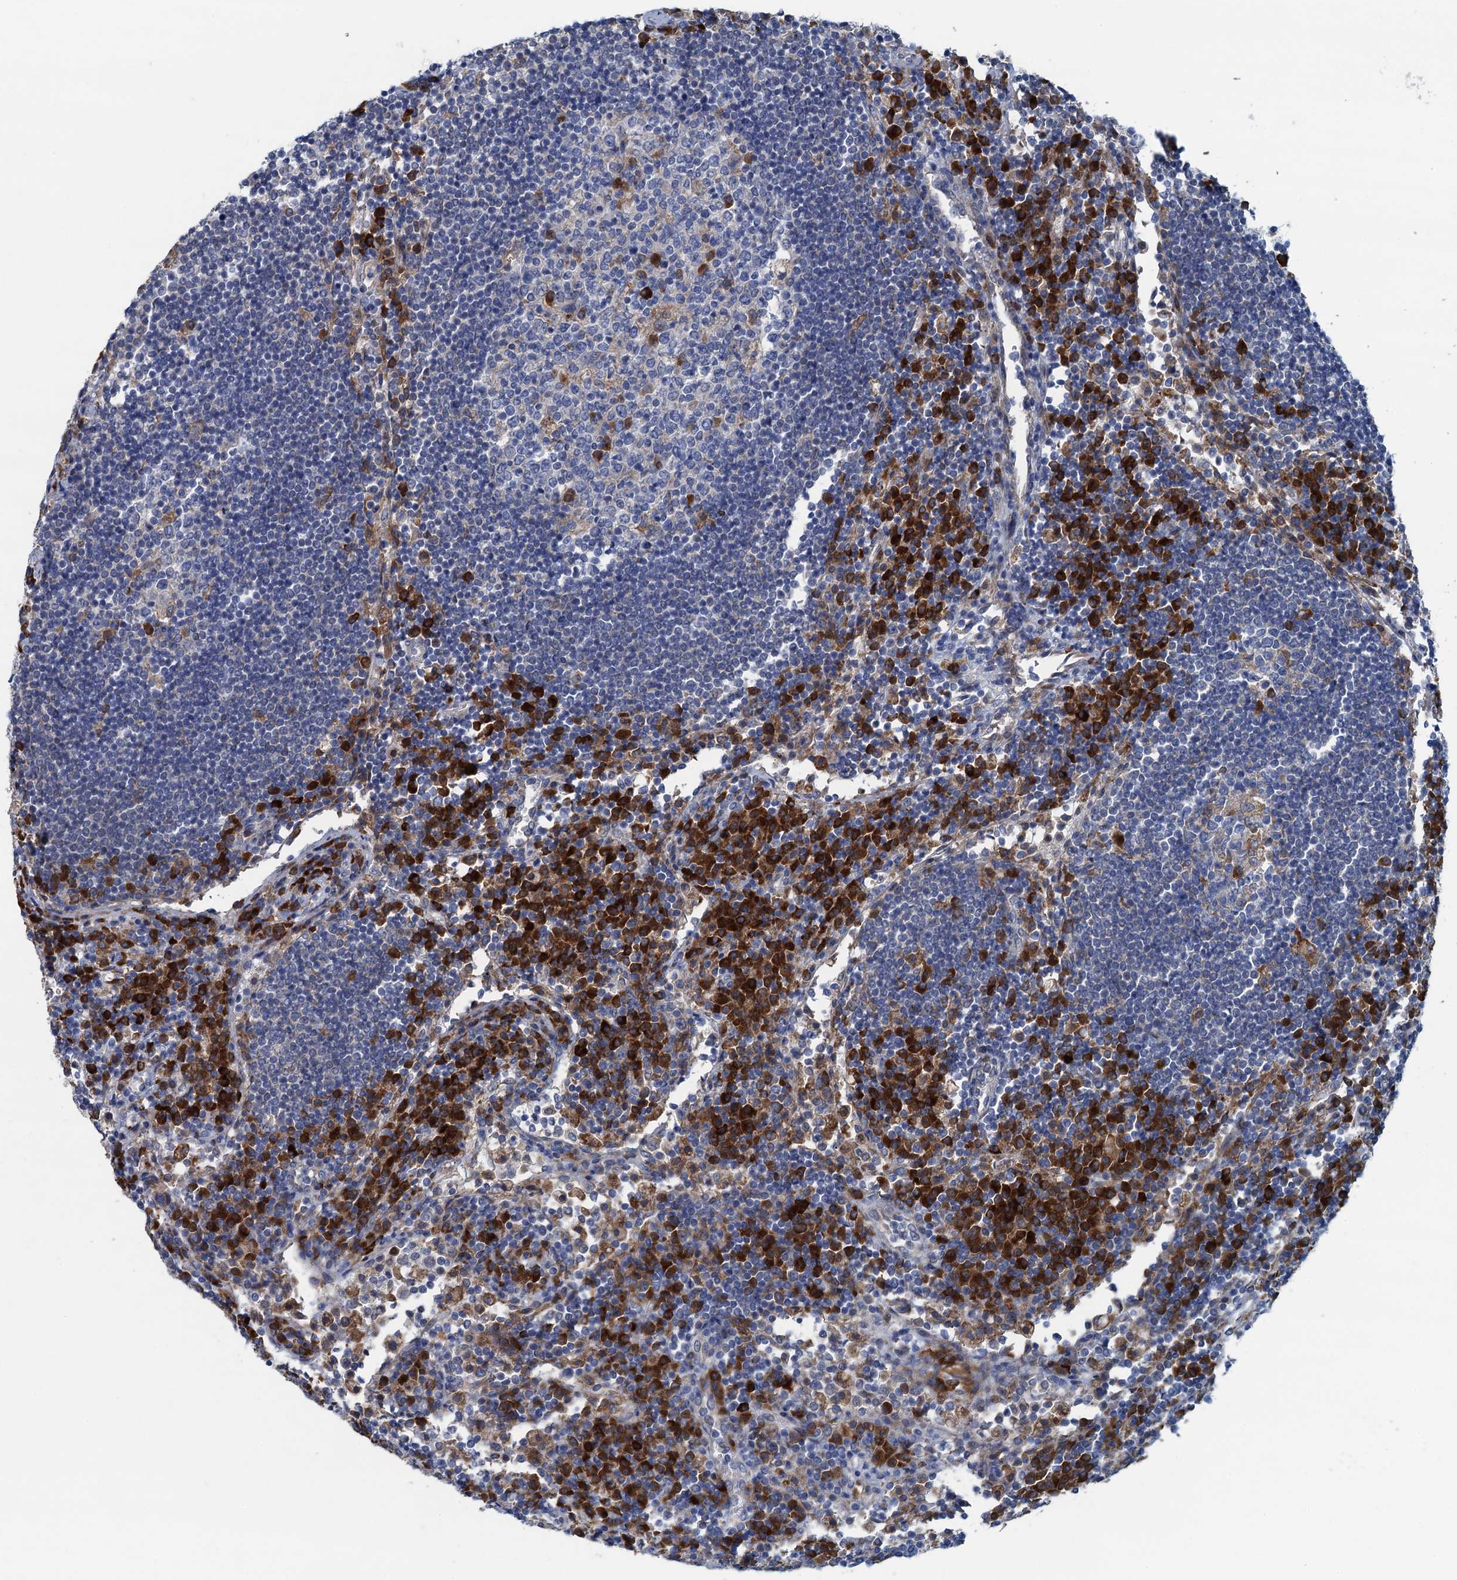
{"staining": {"intensity": "strong", "quantity": "<25%", "location": "cytoplasmic/membranous"}, "tissue": "lymph node", "cell_type": "Germinal center cells", "image_type": "normal", "snomed": [{"axis": "morphology", "description": "Normal tissue, NOS"}, {"axis": "topography", "description": "Lymph node"}], "caption": "Immunohistochemistry micrograph of unremarkable lymph node stained for a protein (brown), which shows medium levels of strong cytoplasmic/membranous staining in about <25% of germinal center cells.", "gene": "MYDGF", "patient": {"sex": "female", "age": 53}}